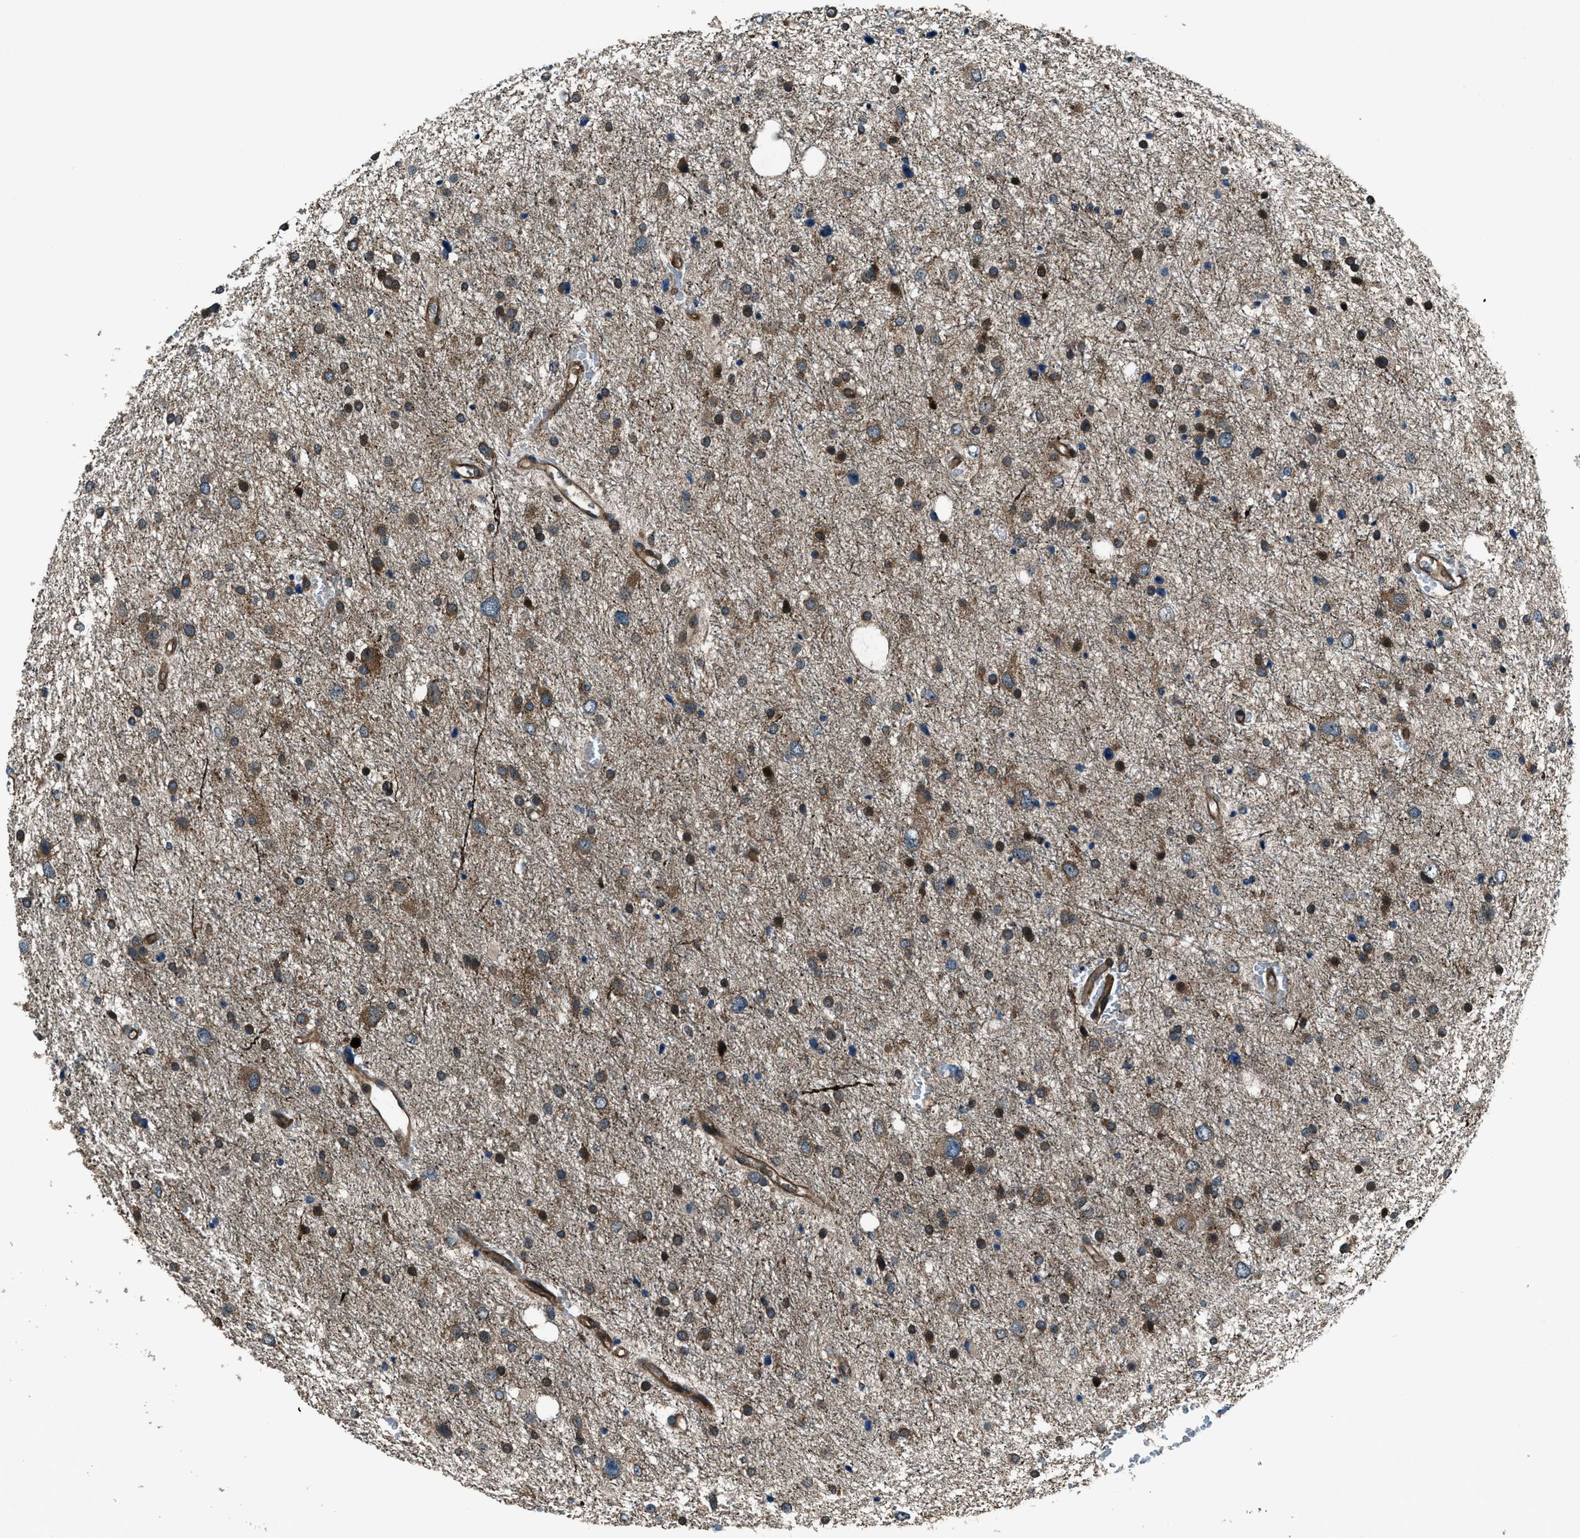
{"staining": {"intensity": "moderate", "quantity": ">75%", "location": "cytoplasmic/membranous"}, "tissue": "glioma", "cell_type": "Tumor cells", "image_type": "cancer", "snomed": [{"axis": "morphology", "description": "Glioma, malignant, Low grade"}, {"axis": "topography", "description": "Brain"}], "caption": "DAB (3,3'-diaminobenzidine) immunohistochemical staining of low-grade glioma (malignant) reveals moderate cytoplasmic/membranous protein staining in about >75% of tumor cells.", "gene": "SNX30", "patient": {"sex": "female", "age": 37}}